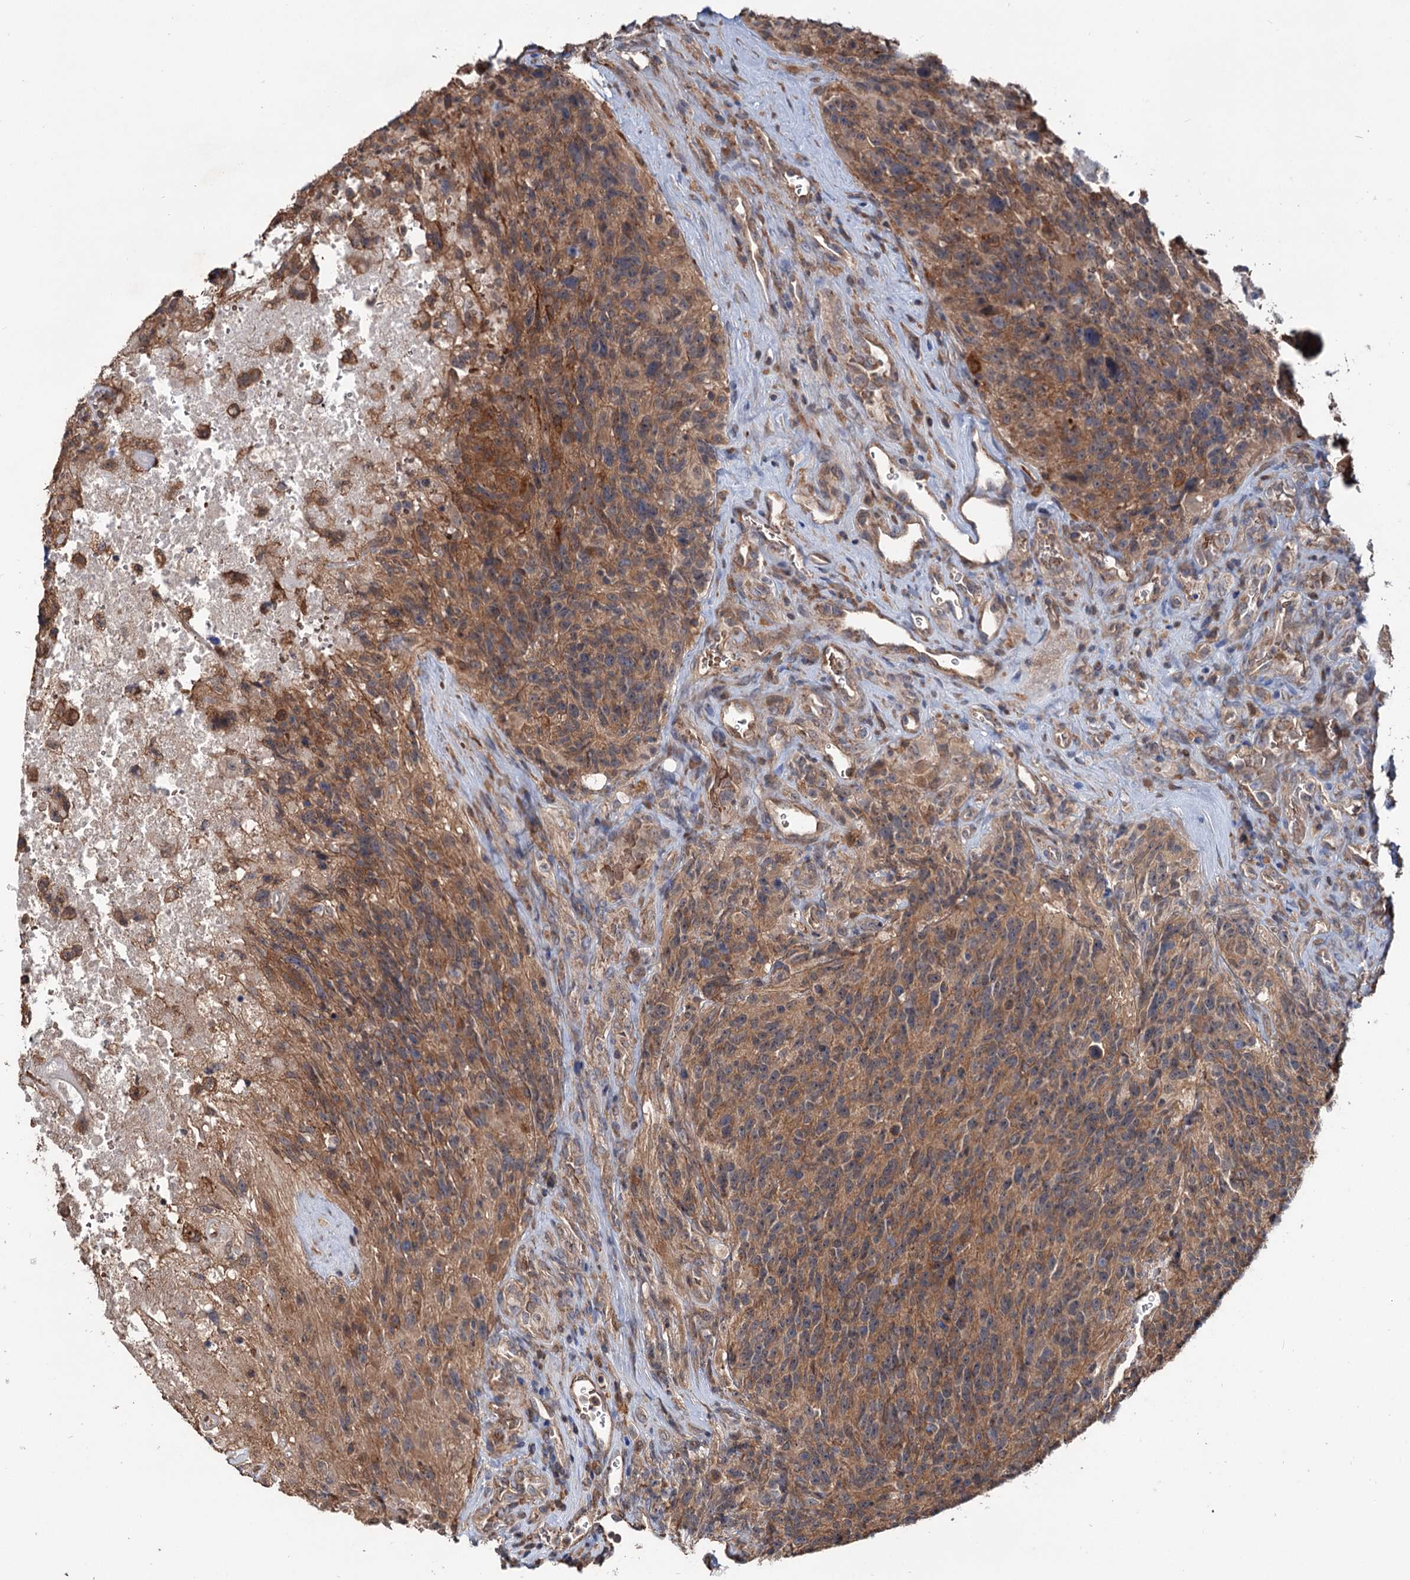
{"staining": {"intensity": "moderate", "quantity": ">75%", "location": "cytoplasmic/membranous"}, "tissue": "glioma", "cell_type": "Tumor cells", "image_type": "cancer", "snomed": [{"axis": "morphology", "description": "Glioma, malignant, High grade"}, {"axis": "topography", "description": "Brain"}], "caption": "Protein expression analysis of human glioma reveals moderate cytoplasmic/membranous positivity in about >75% of tumor cells. Ihc stains the protein in brown and the nuclei are stained blue.", "gene": "GRIP1", "patient": {"sex": "male", "age": 76}}